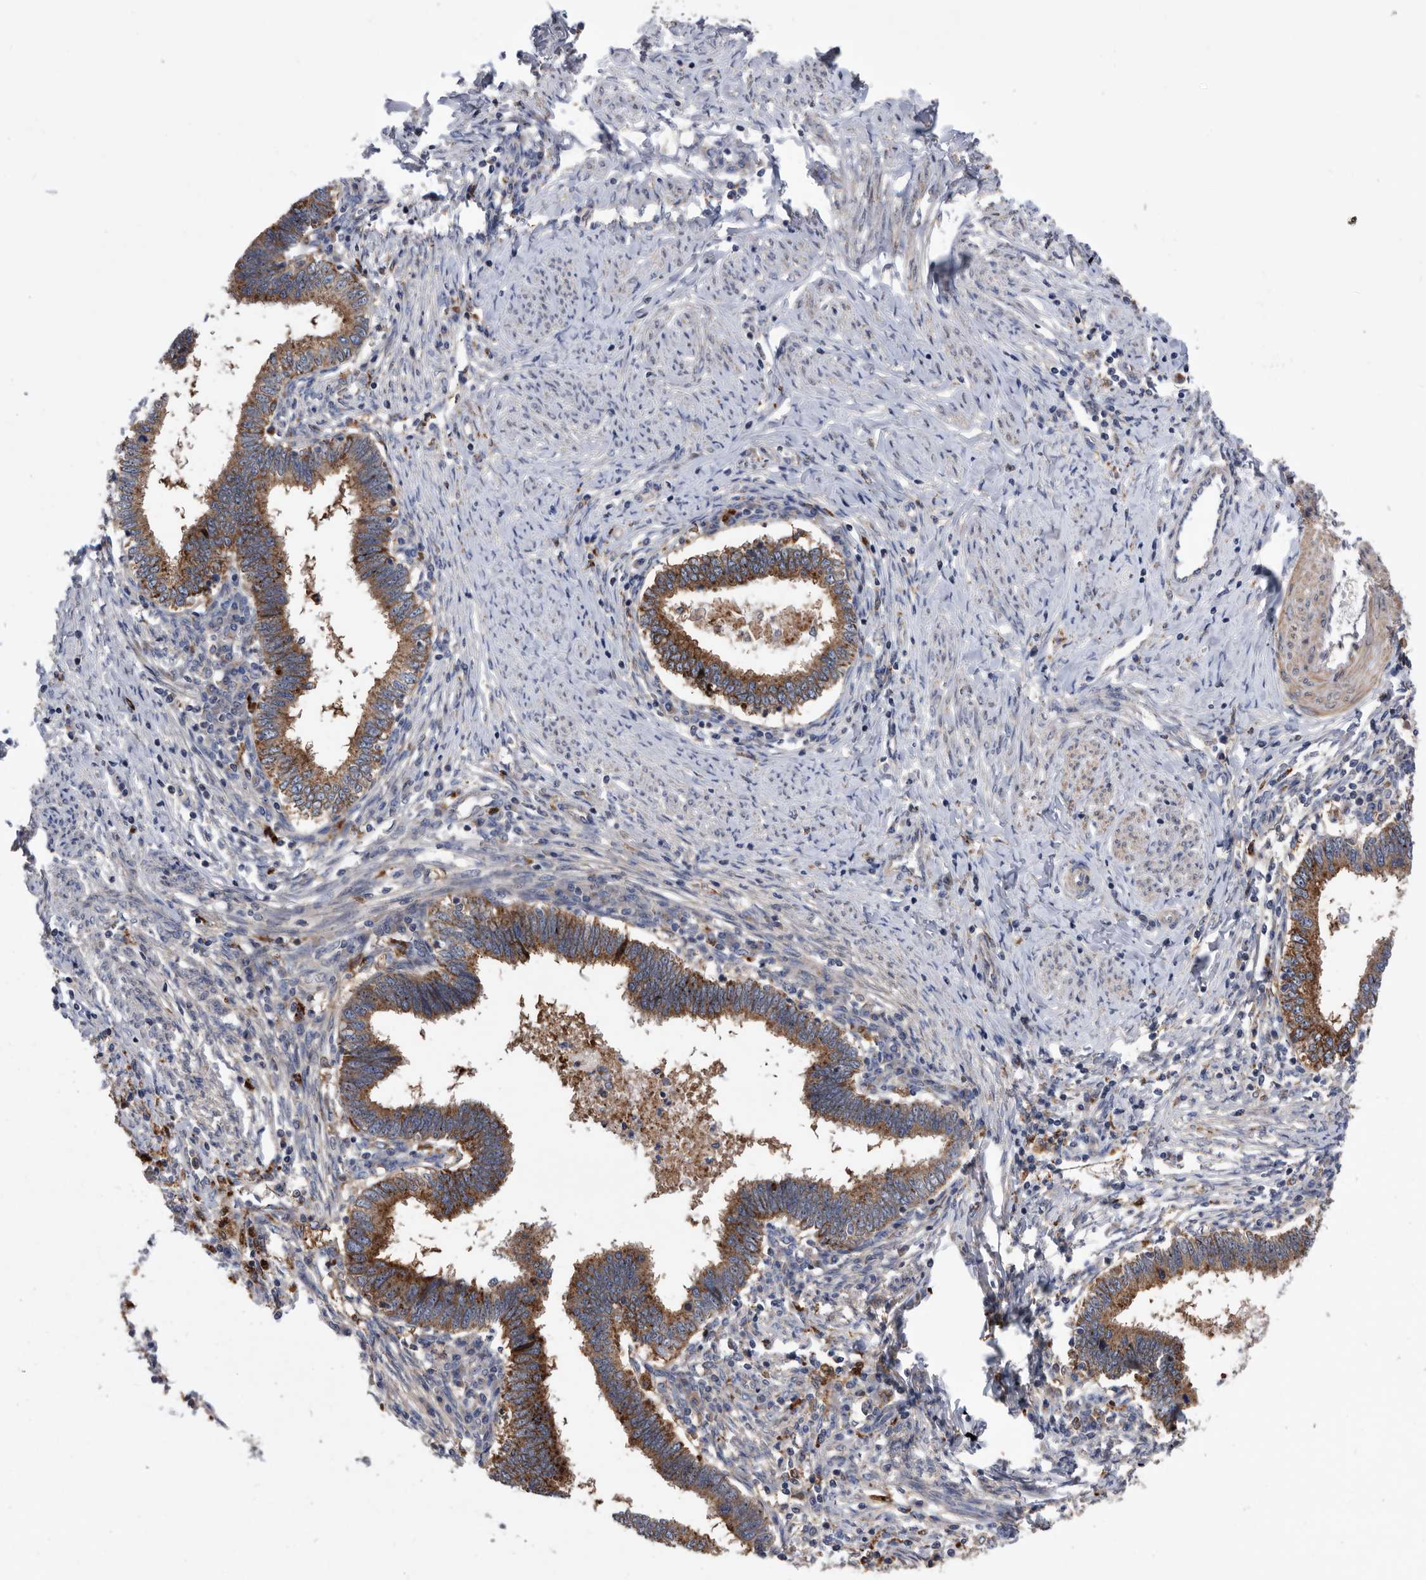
{"staining": {"intensity": "moderate", "quantity": ">75%", "location": "cytoplasmic/membranous"}, "tissue": "cervical cancer", "cell_type": "Tumor cells", "image_type": "cancer", "snomed": [{"axis": "morphology", "description": "Adenocarcinoma, NOS"}, {"axis": "topography", "description": "Cervix"}], "caption": "The photomicrograph shows a brown stain indicating the presence of a protein in the cytoplasmic/membranous of tumor cells in cervical cancer. (brown staining indicates protein expression, while blue staining denotes nuclei).", "gene": "BAIAP3", "patient": {"sex": "female", "age": 36}}